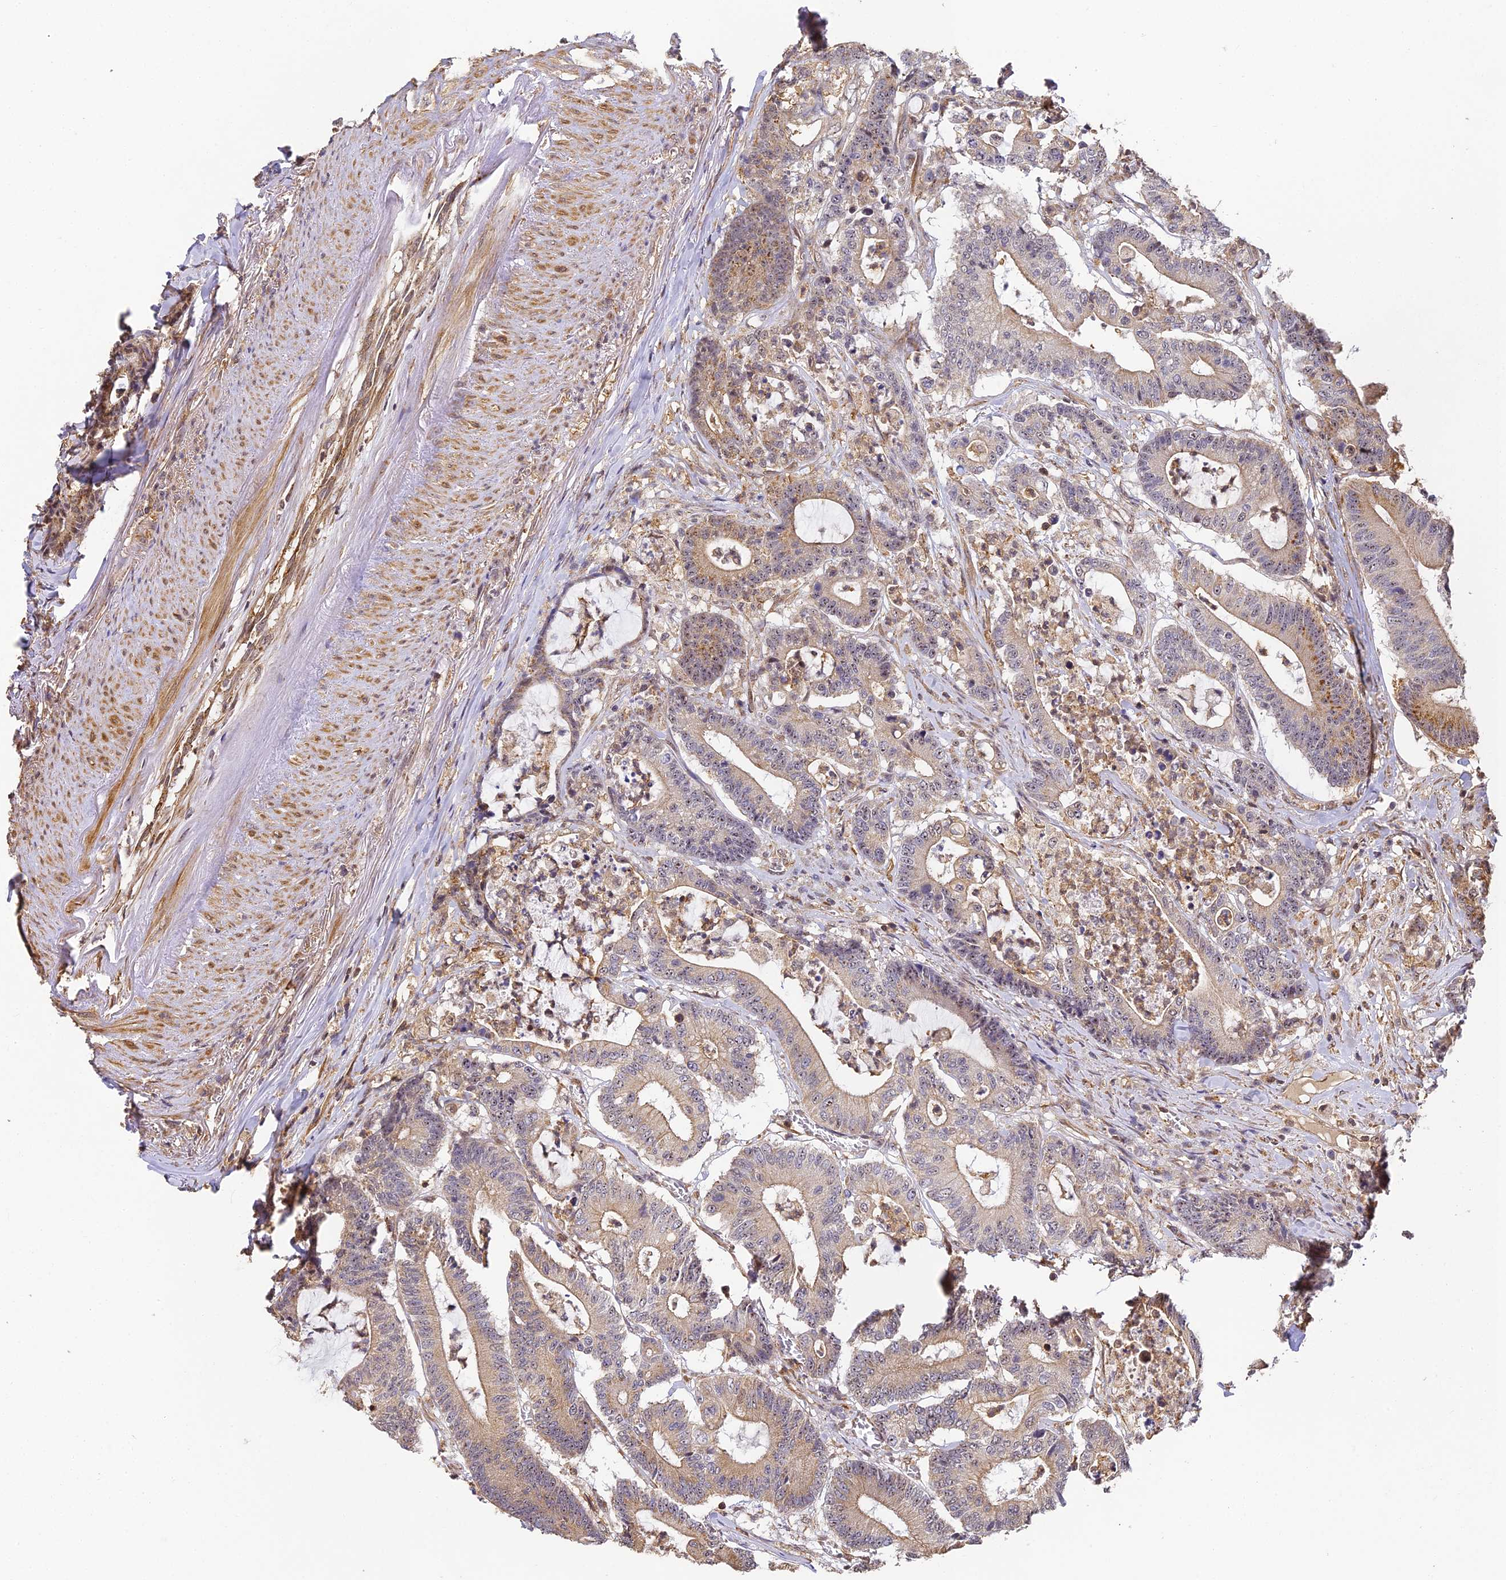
{"staining": {"intensity": "moderate", "quantity": ">75%", "location": "cytoplasmic/membranous"}, "tissue": "colorectal cancer", "cell_type": "Tumor cells", "image_type": "cancer", "snomed": [{"axis": "morphology", "description": "Adenocarcinoma, NOS"}, {"axis": "topography", "description": "Colon"}], "caption": "Colorectal cancer (adenocarcinoma) stained for a protein displays moderate cytoplasmic/membranous positivity in tumor cells.", "gene": "ZNF443", "patient": {"sex": "female", "age": 84}}